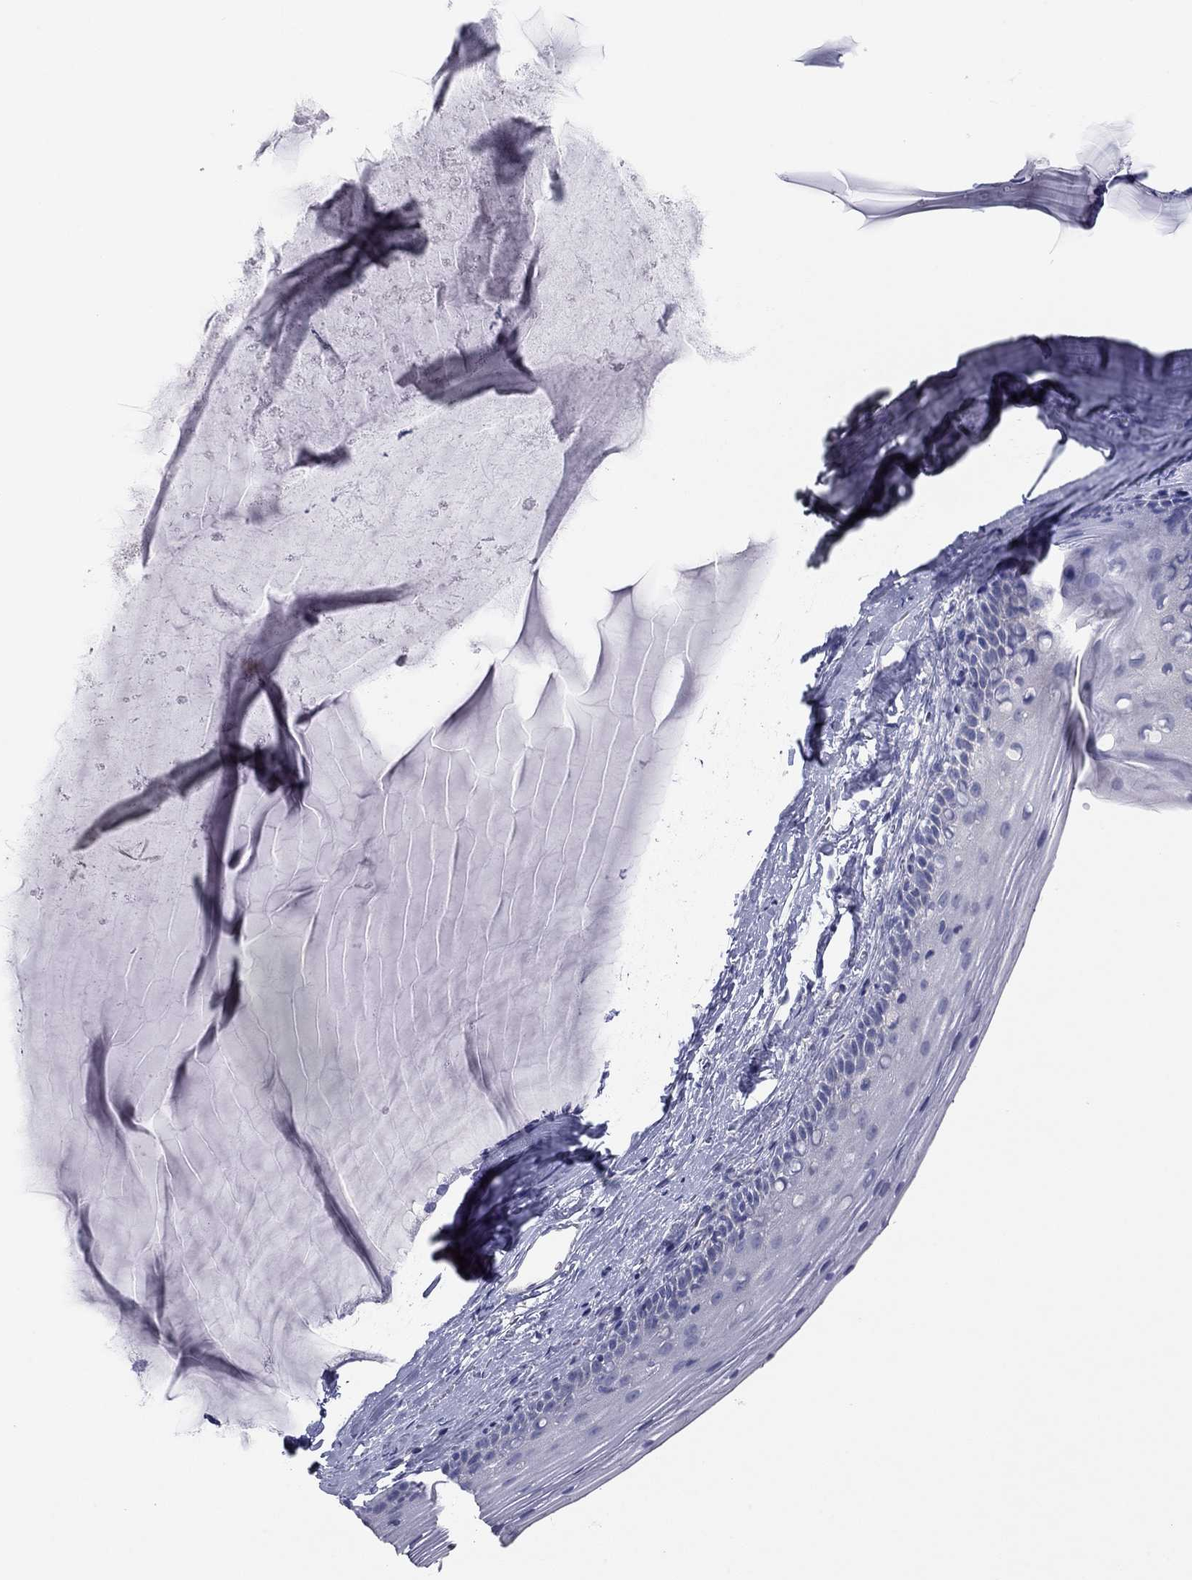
{"staining": {"intensity": "negative", "quantity": "none", "location": "none"}, "tissue": "cervix", "cell_type": "Glandular cells", "image_type": "normal", "snomed": [{"axis": "morphology", "description": "Normal tissue, NOS"}, {"axis": "topography", "description": "Cervix"}], "caption": "This is an IHC histopathology image of normal cervix. There is no expression in glandular cells.", "gene": "SEPTIN3", "patient": {"sex": "female", "age": 40}}